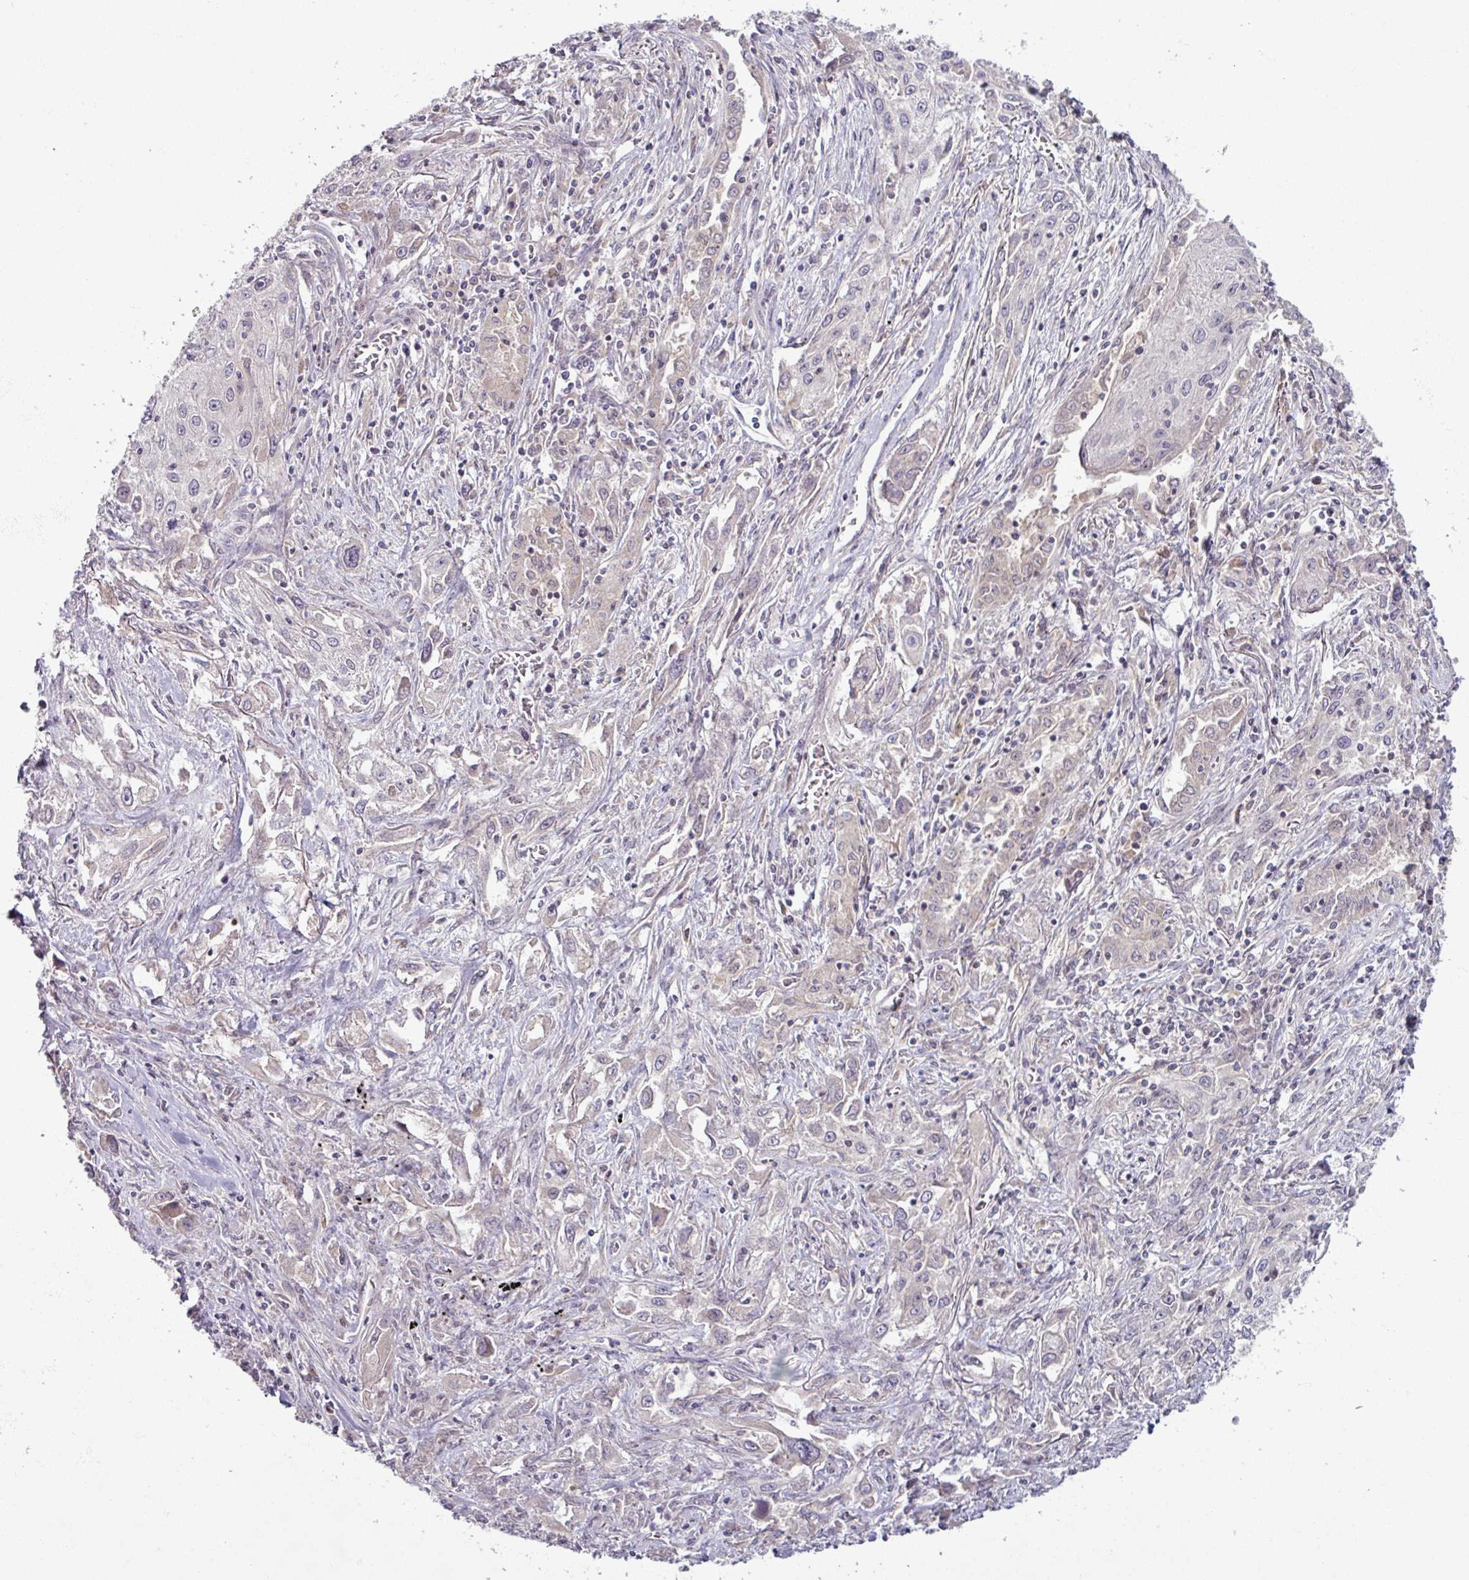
{"staining": {"intensity": "negative", "quantity": "none", "location": "none"}, "tissue": "lung cancer", "cell_type": "Tumor cells", "image_type": "cancer", "snomed": [{"axis": "morphology", "description": "Squamous cell carcinoma, NOS"}, {"axis": "topography", "description": "Lung"}], "caption": "This is an IHC photomicrograph of human lung cancer (squamous cell carcinoma). There is no positivity in tumor cells.", "gene": "OGFOD3", "patient": {"sex": "female", "age": 69}}